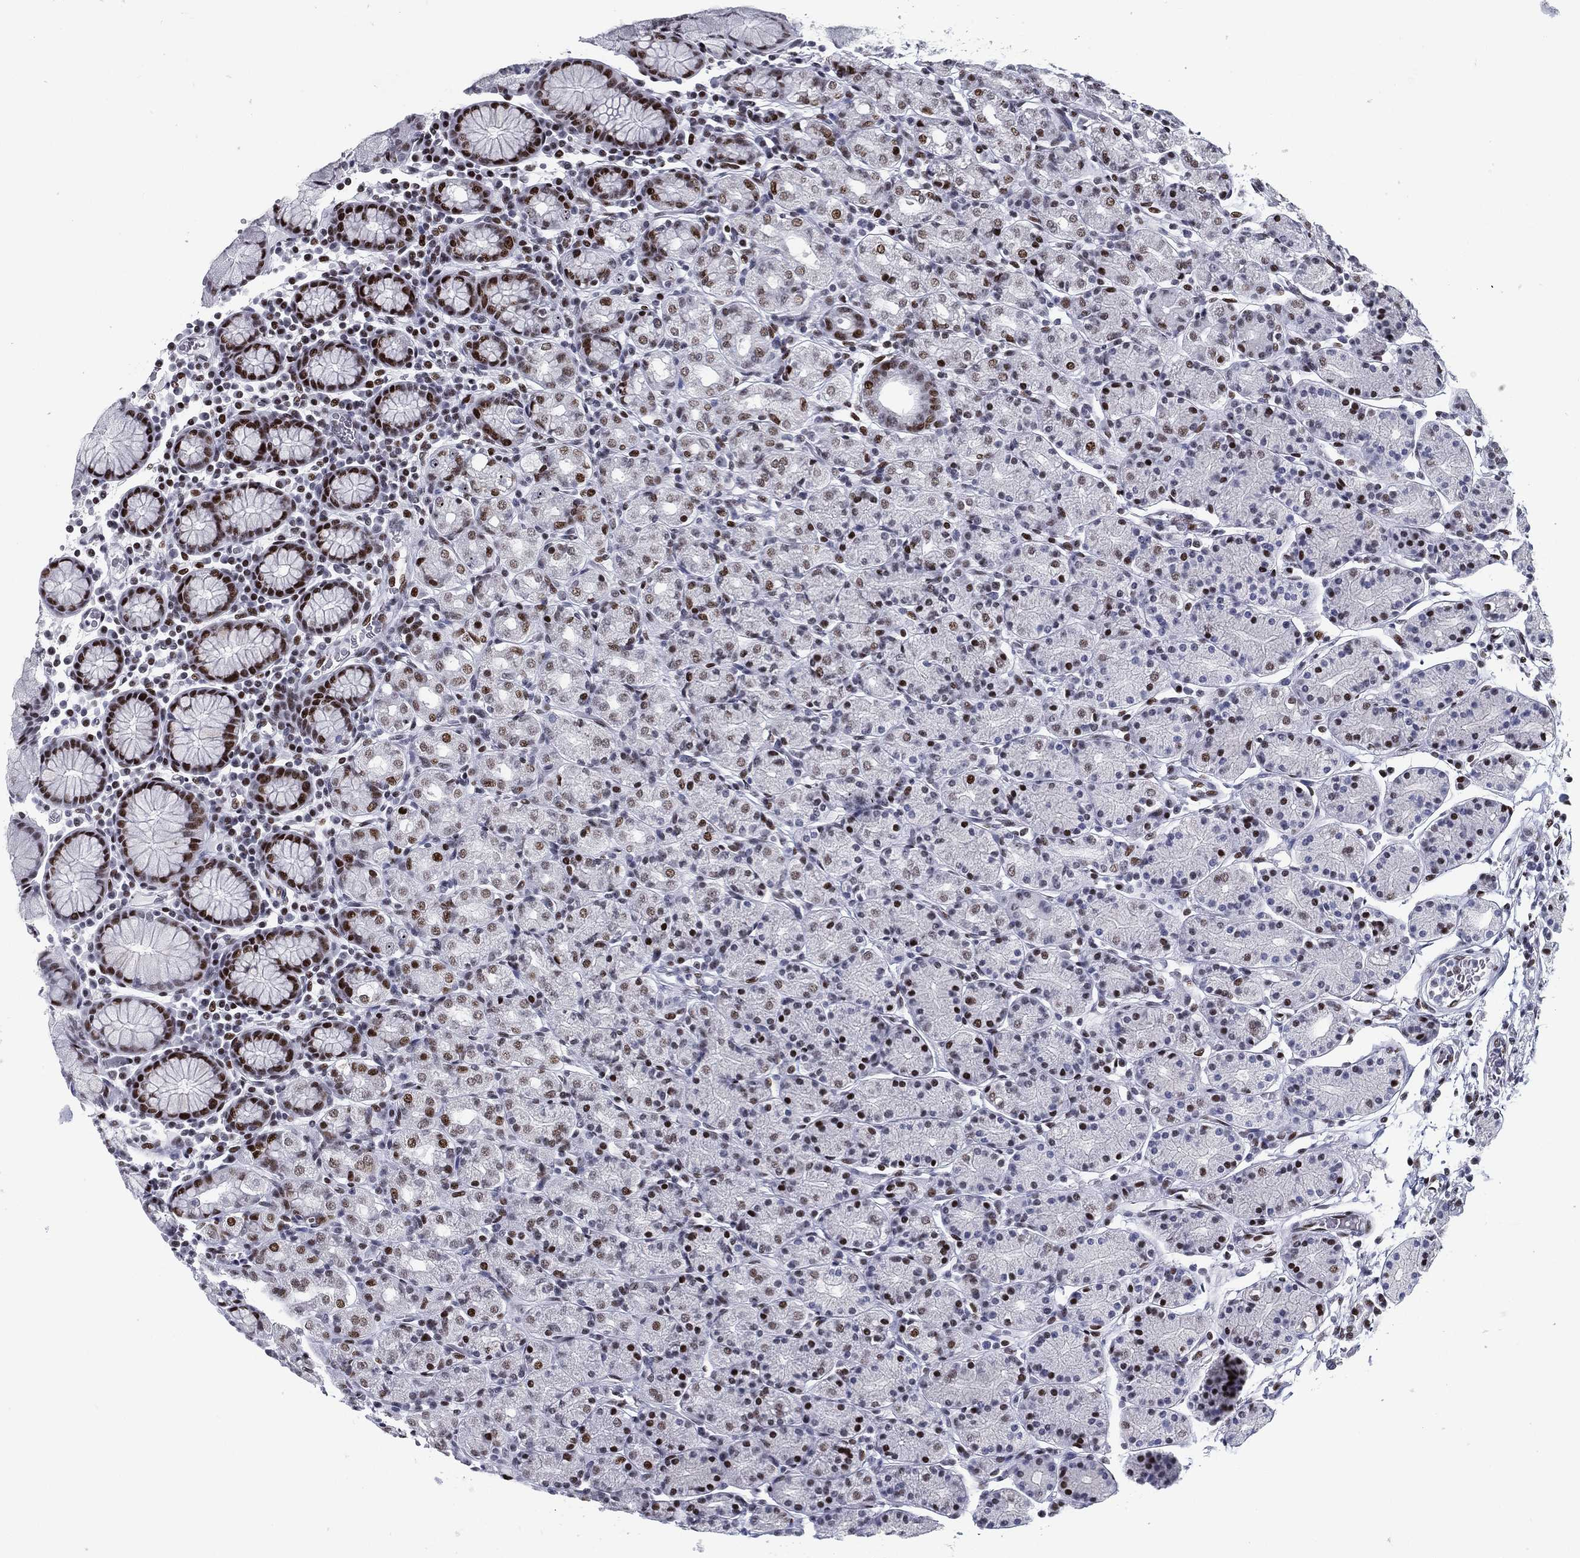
{"staining": {"intensity": "strong", "quantity": "25%-75%", "location": "nuclear"}, "tissue": "stomach", "cell_type": "Glandular cells", "image_type": "normal", "snomed": [{"axis": "morphology", "description": "Normal tissue, NOS"}, {"axis": "topography", "description": "Stomach, upper"}, {"axis": "topography", "description": "Stomach"}], "caption": "A high-resolution micrograph shows IHC staining of unremarkable stomach, which exhibits strong nuclear staining in approximately 25%-75% of glandular cells.", "gene": "CYB561D2", "patient": {"sex": "male", "age": 62}}